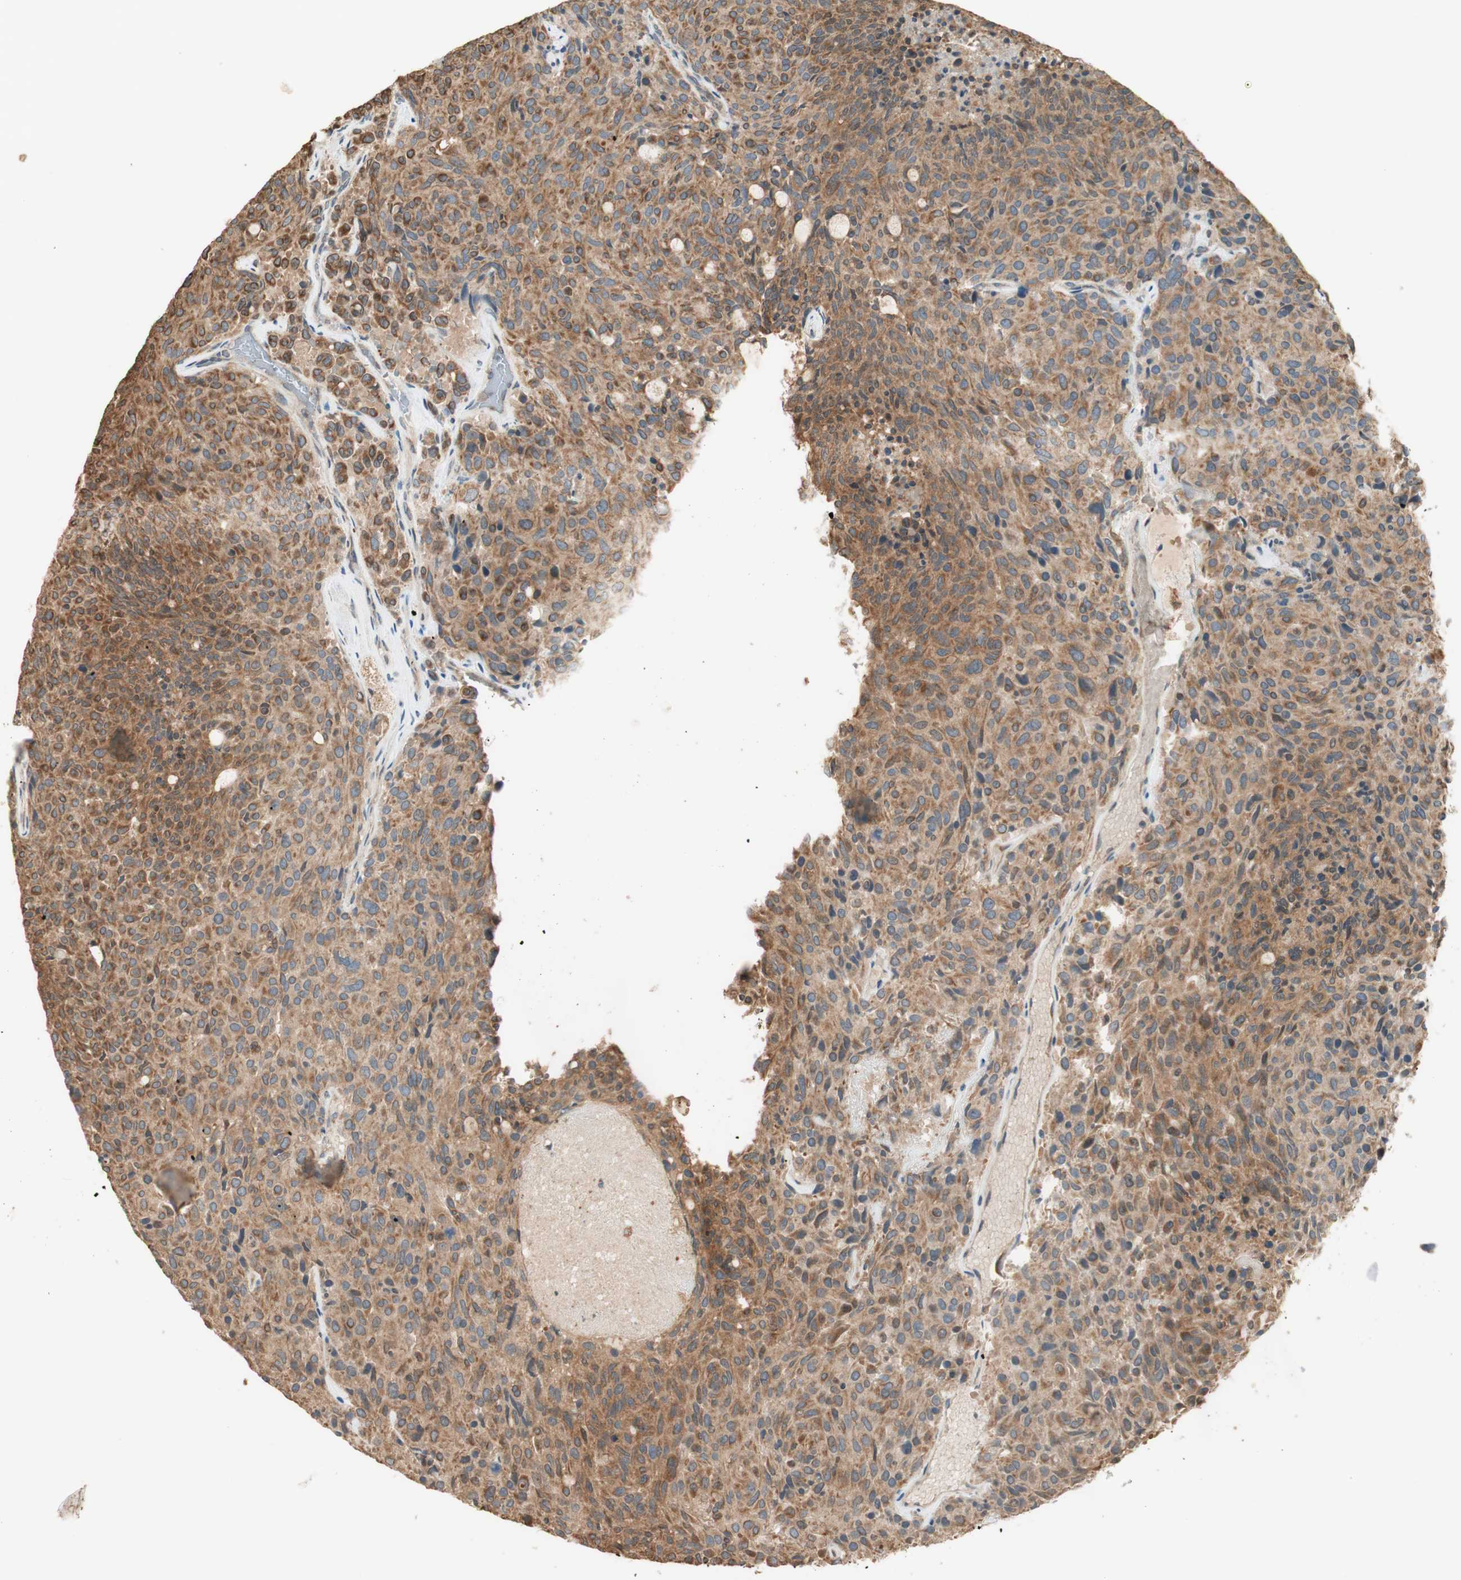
{"staining": {"intensity": "moderate", "quantity": ">75%", "location": "cytoplasmic/membranous"}, "tissue": "carcinoid", "cell_type": "Tumor cells", "image_type": "cancer", "snomed": [{"axis": "morphology", "description": "Carcinoid, malignant, NOS"}, {"axis": "topography", "description": "Pancreas"}], "caption": "Carcinoid stained with DAB (3,3'-diaminobenzidine) immunohistochemistry (IHC) shows medium levels of moderate cytoplasmic/membranous expression in approximately >75% of tumor cells. (Stains: DAB (3,3'-diaminobenzidine) in brown, nuclei in blue, Microscopy: brightfield microscopy at high magnification).", "gene": "CLCN2", "patient": {"sex": "female", "age": 54}}